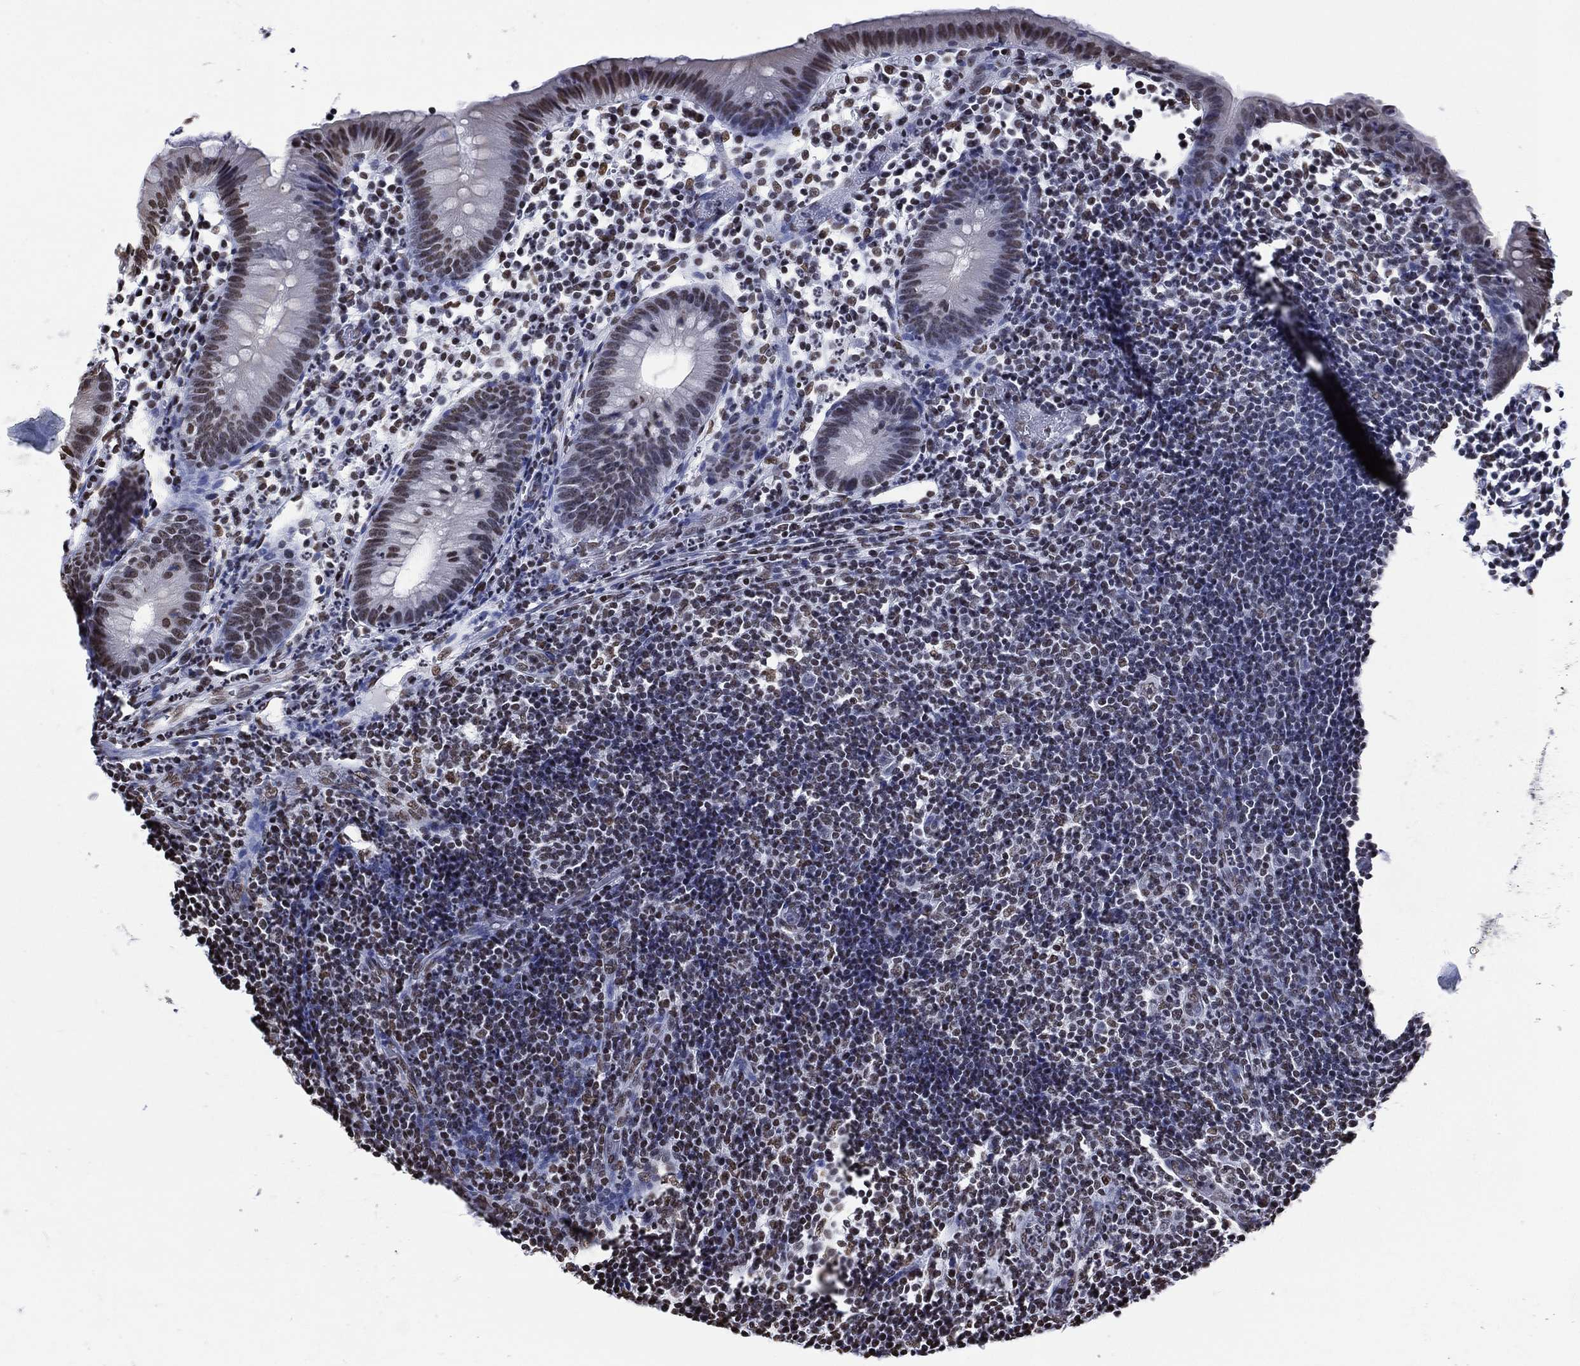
{"staining": {"intensity": "weak", "quantity": "25%-75%", "location": "nuclear"}, "tissue": "appendix", "cell_type": "Glandular cells", "image_type": "normal", "snomed": [{"axis": "morphology", "description": "Normal tissue, NOS"}, {"axis": "topography", "description": "Appendix"}], "caption": "IHC staining of normal appendix, which reveals low levels of weak nuclear expression in approximately 25%-75% of glandular cells indicating weak nuclear protein staining. The staining was performed using DAB (brown) for protein detection and nuclei were counterstained in hematoxylin (blue).", "gene": "RETREG2", "patient": {"sex": "female", "age": 40}}